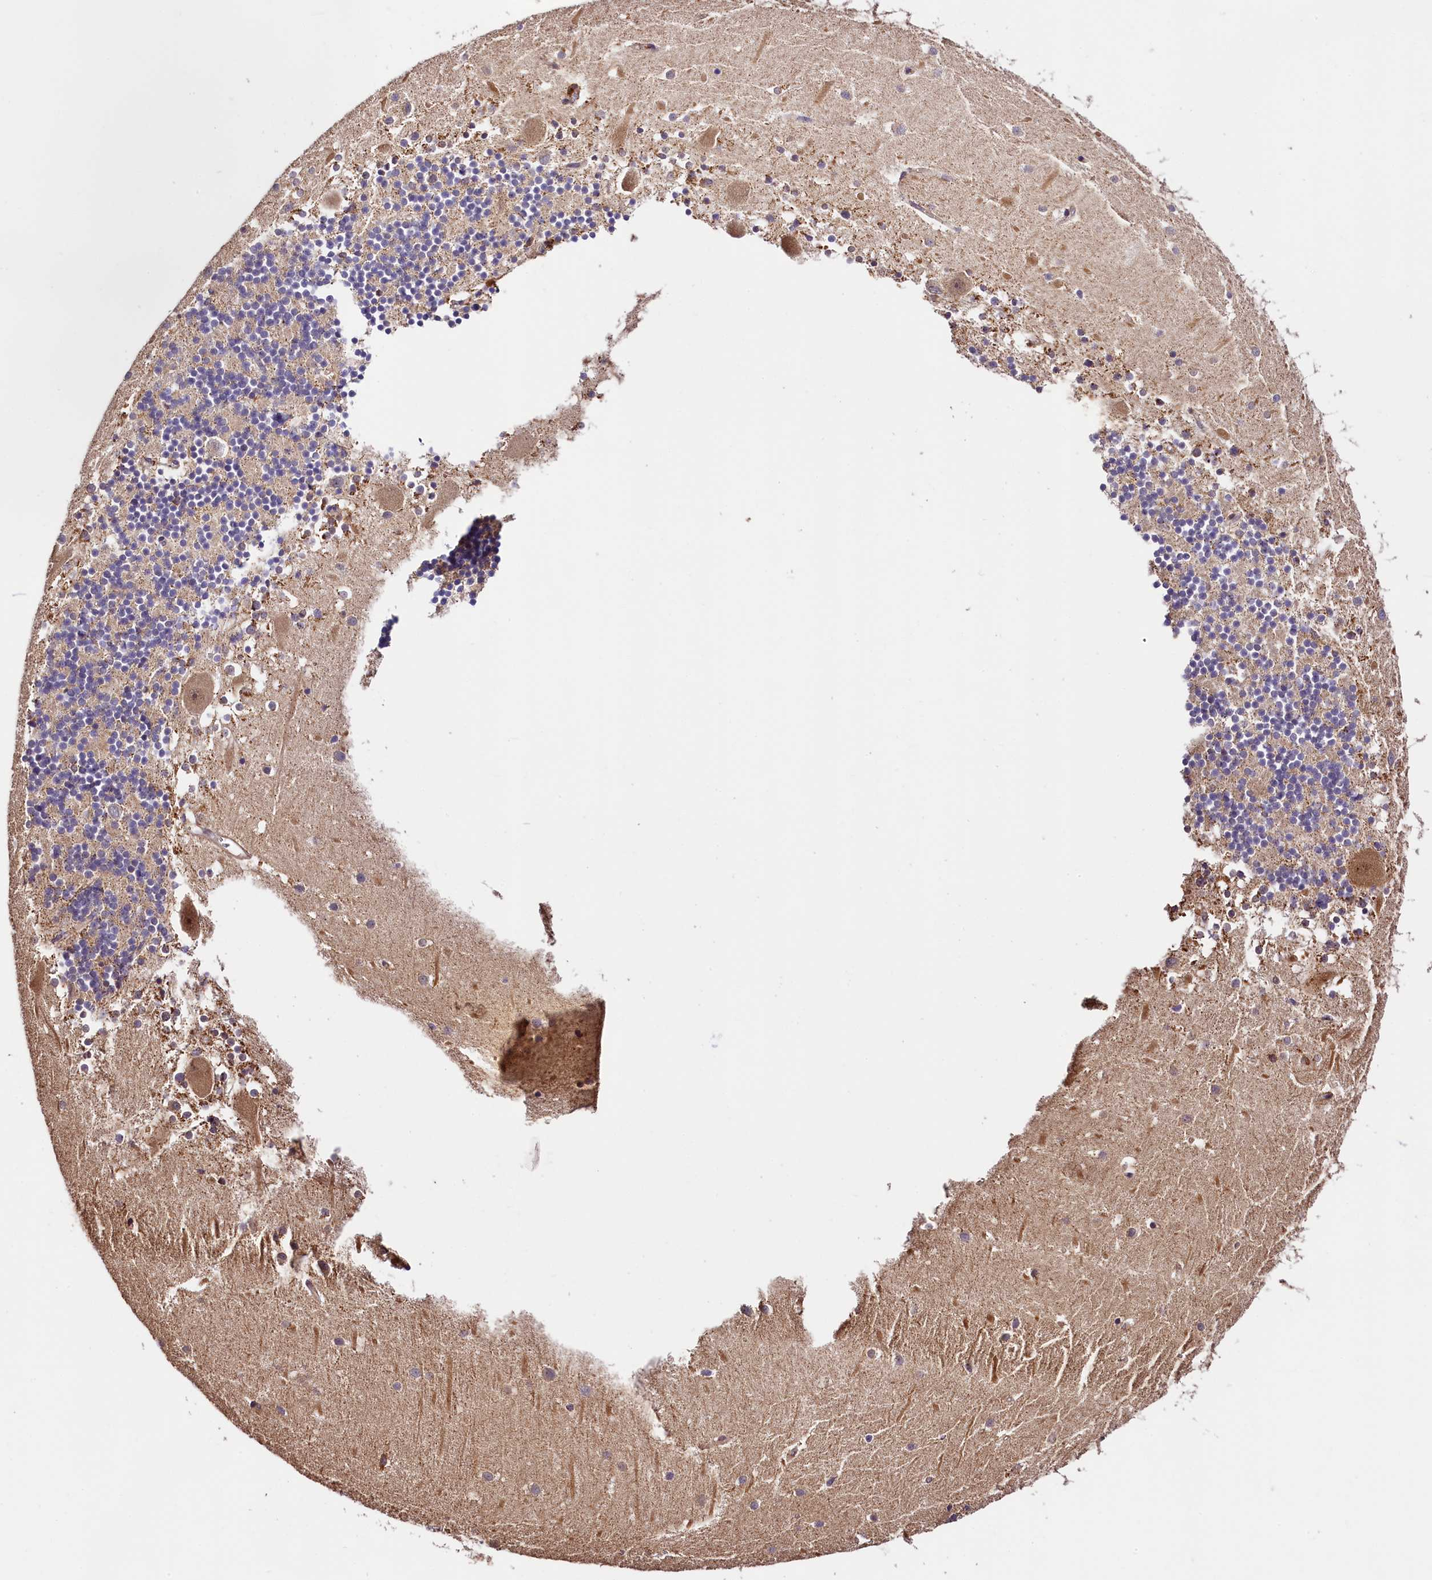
{"staining": {"intensity": "negative", "quantity": "none", "location": "none"}, "tissue": "cerebellum", "cell_type": "Cells in granular layer", "image_type": "normal", "snomed": [{"axis": "morphology", "description": "Normal tissue, NOS"}, {"axis": "topography", "description": "Cerebellum"}], "caption": "An IHC photomicrograph of benign cerebellum is shown. There is no staining in cells in granular layer of cerebellum.", "gene": "KPTN", "patient": {"sex": "male", "age": 54}}